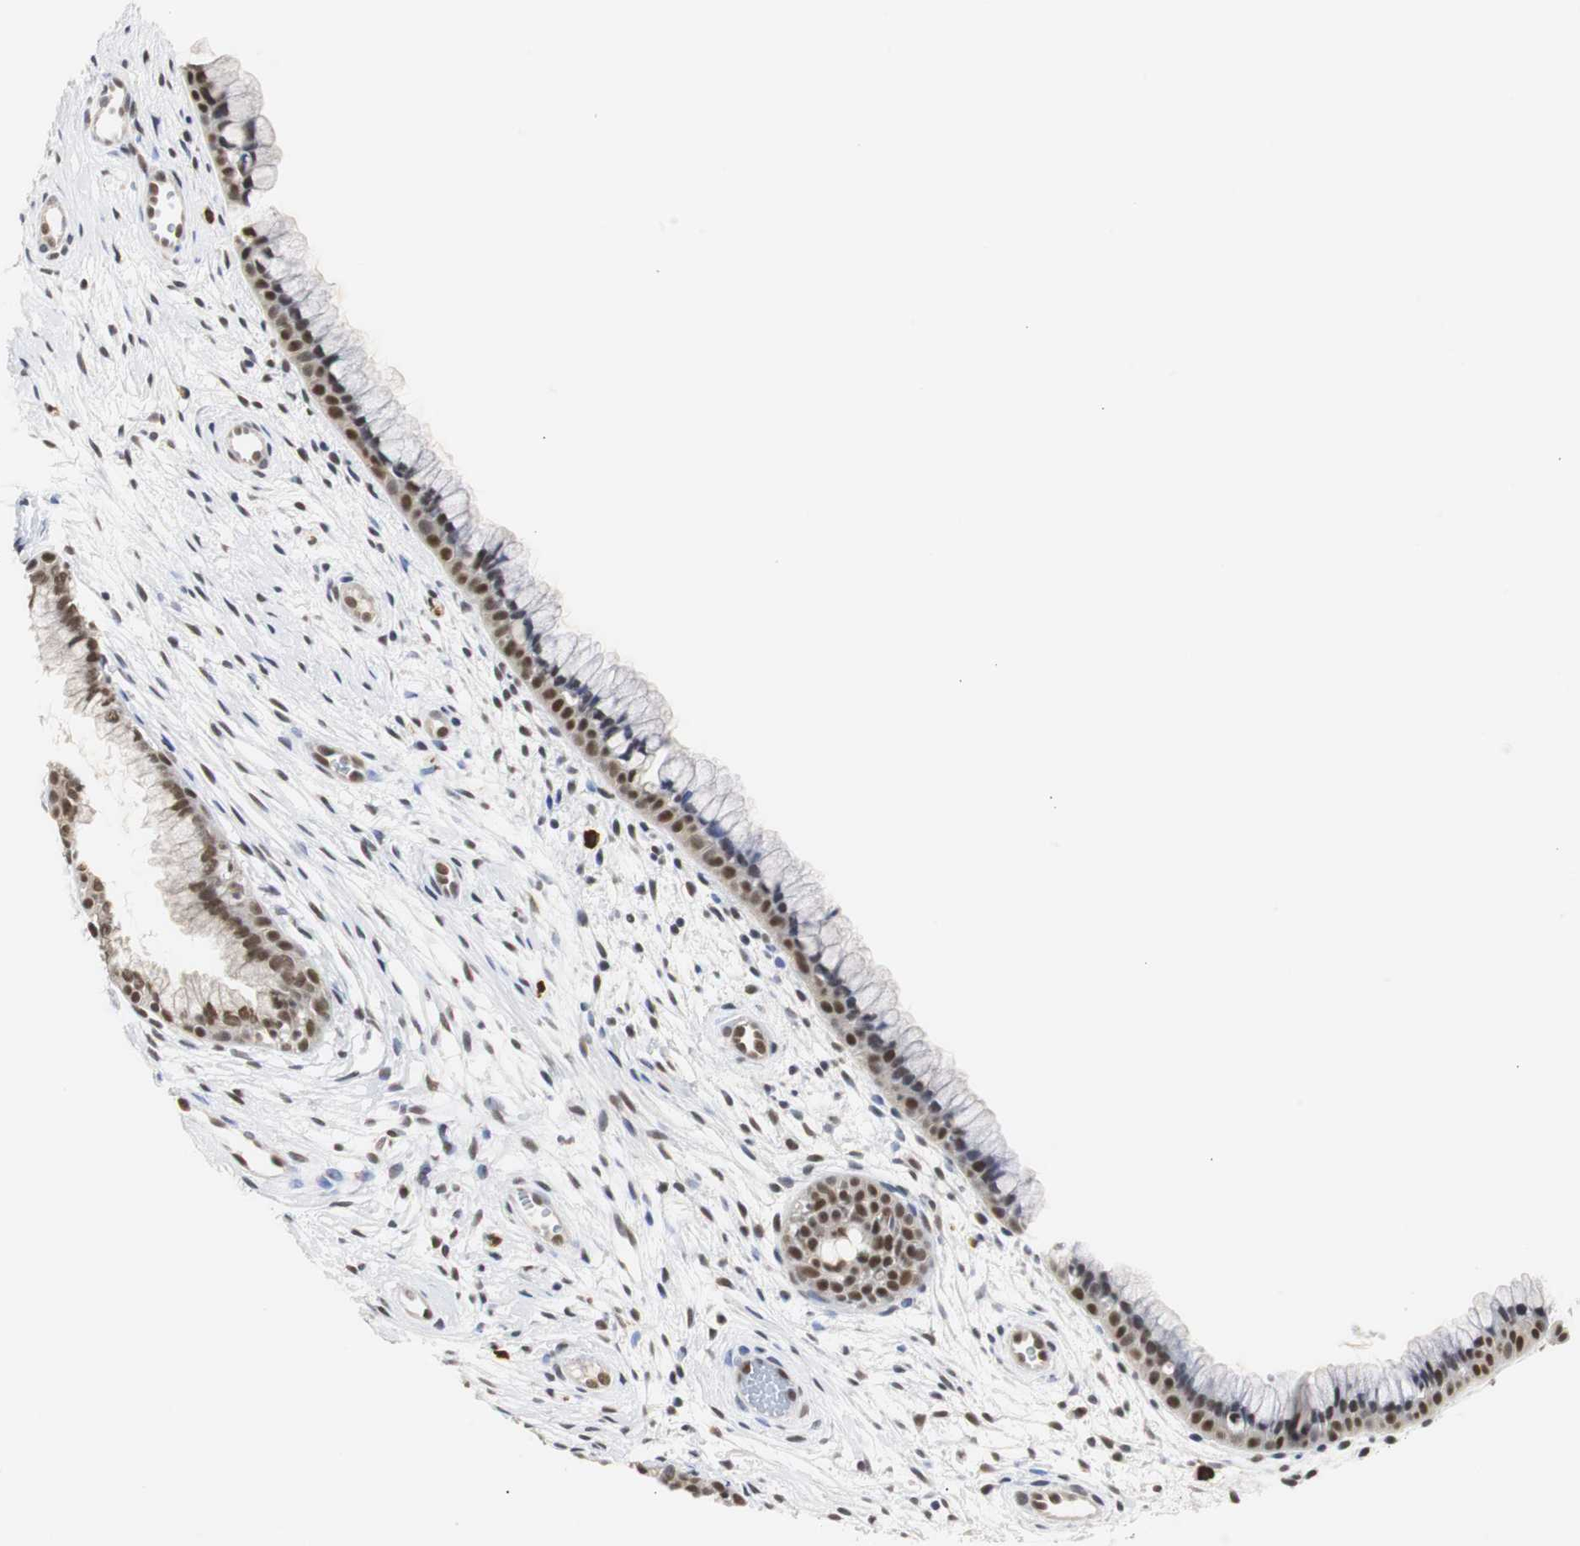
{"staining": {"intensity": "strong", "quantity": "25%-75%", "location": "nuclear"}, "tissue": "cervix", "cell_type": "Glandular cells", "image_type": "normal", "snomed": [{"axis": "morphology", "description": "Normal tissue, NOS"}, {"axis": "topography", "description": "Cervix"}], "caption": "Immunohistochemistry micrograph of unremarkable cervix: cervix stained using immunohistochemistry (IHC) reveals high levels of strong protein expression localized specifically in the nuclear of glandular cells, appearing as a nuclear brown color.", "gene": "ZFC3H1", "patient": {"sex": "female", "age": 39}}